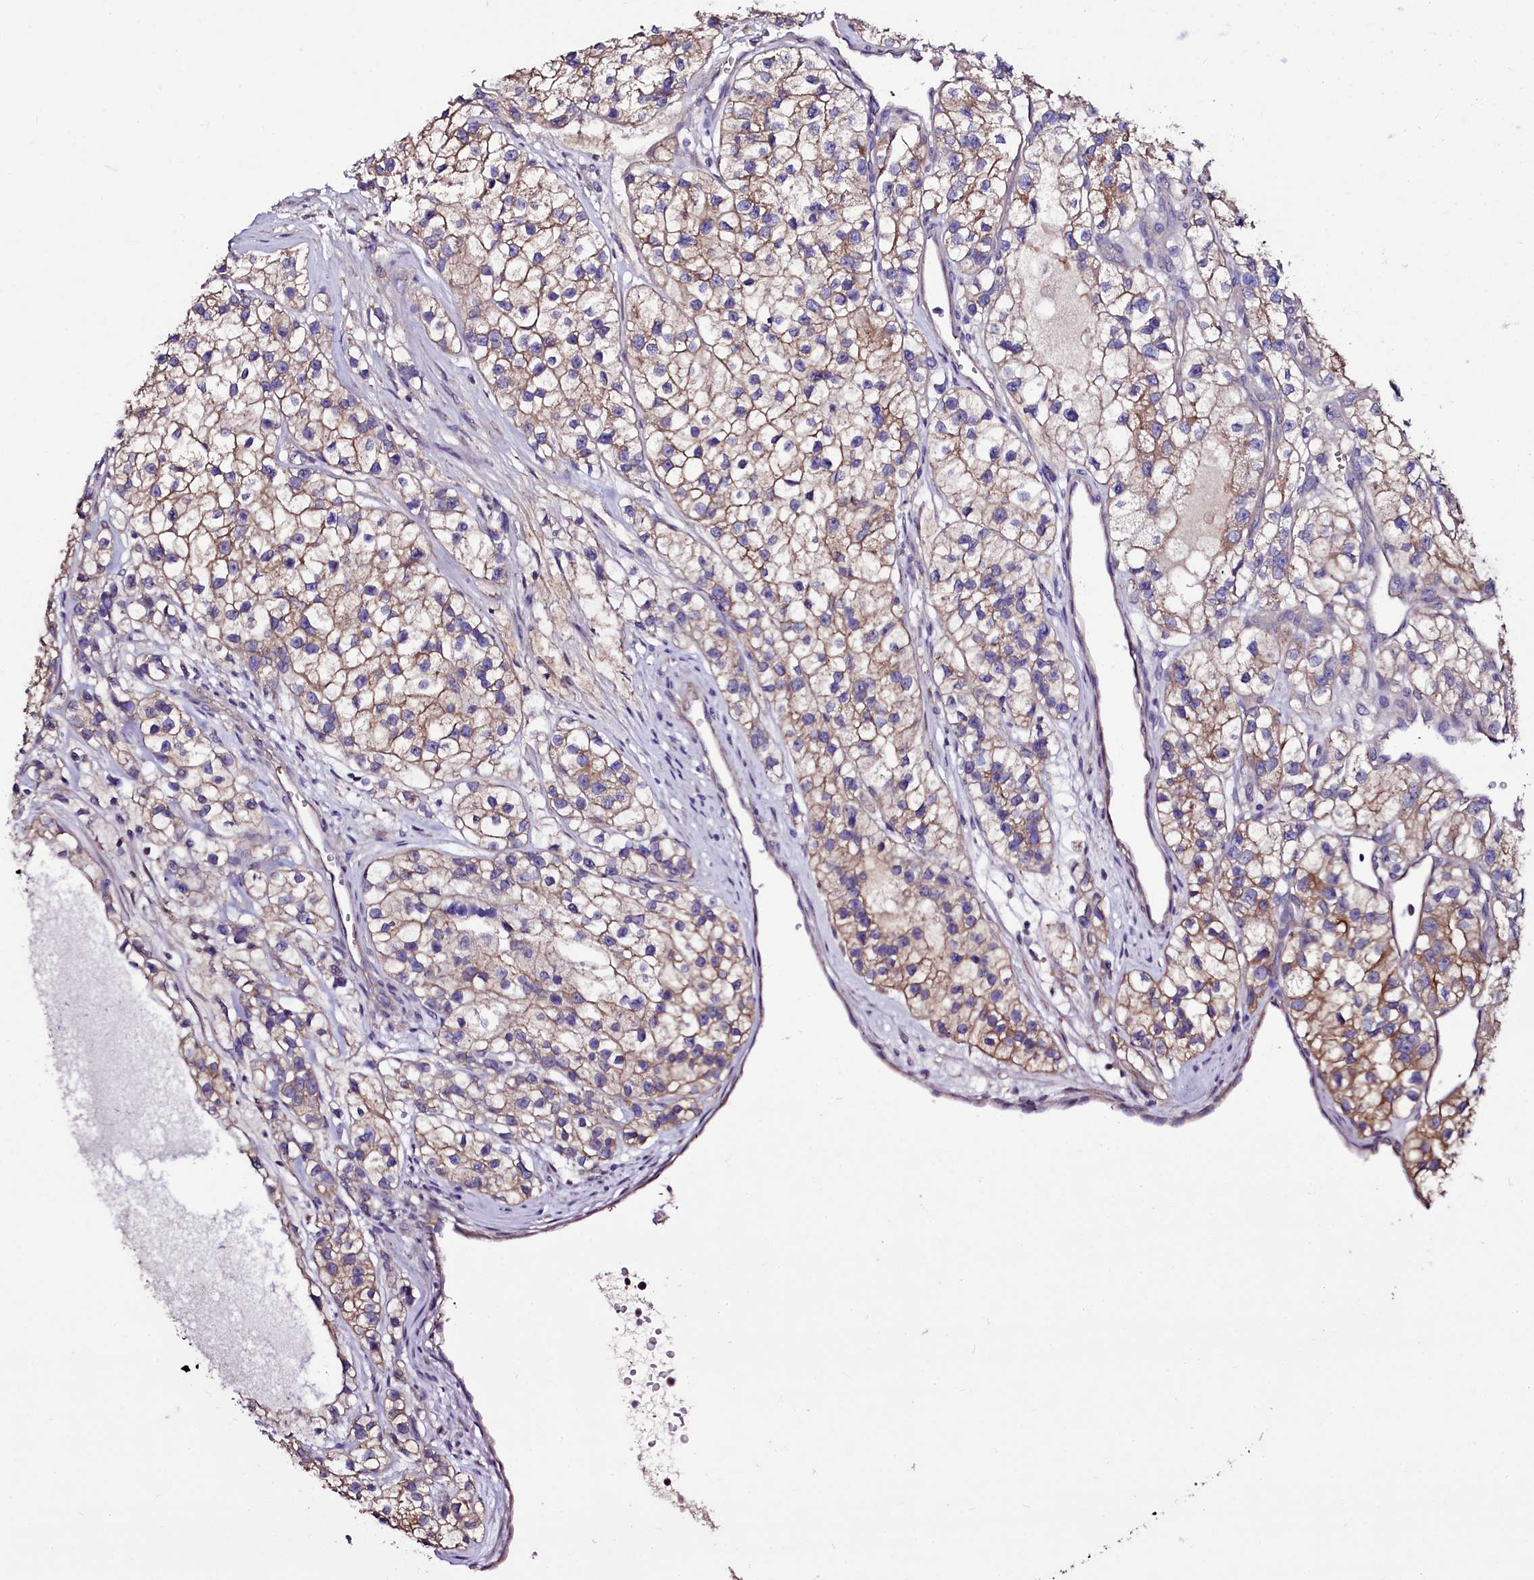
{"staining": {"intensity": "moderate", "quantity": ">75%", "location": "cytoplasmic/membranous"}, "tissue": "renal cancer", "cell_type": "Tumor cells", "image_type": "cancer", "snomed": [{"axis": "morphology", "description": "Adenocarcinoma, NOS"}, {"axis": "topography", "description": "Kidney"}], "caption": "Protein staining of adenocarcinoma (renal) tissue exhibits moderate cytoplasmic/membranous staining in approximately >75% of tumor cells.", "gene": "USPL1", "patient": {"sex": "female", "age": 57}}